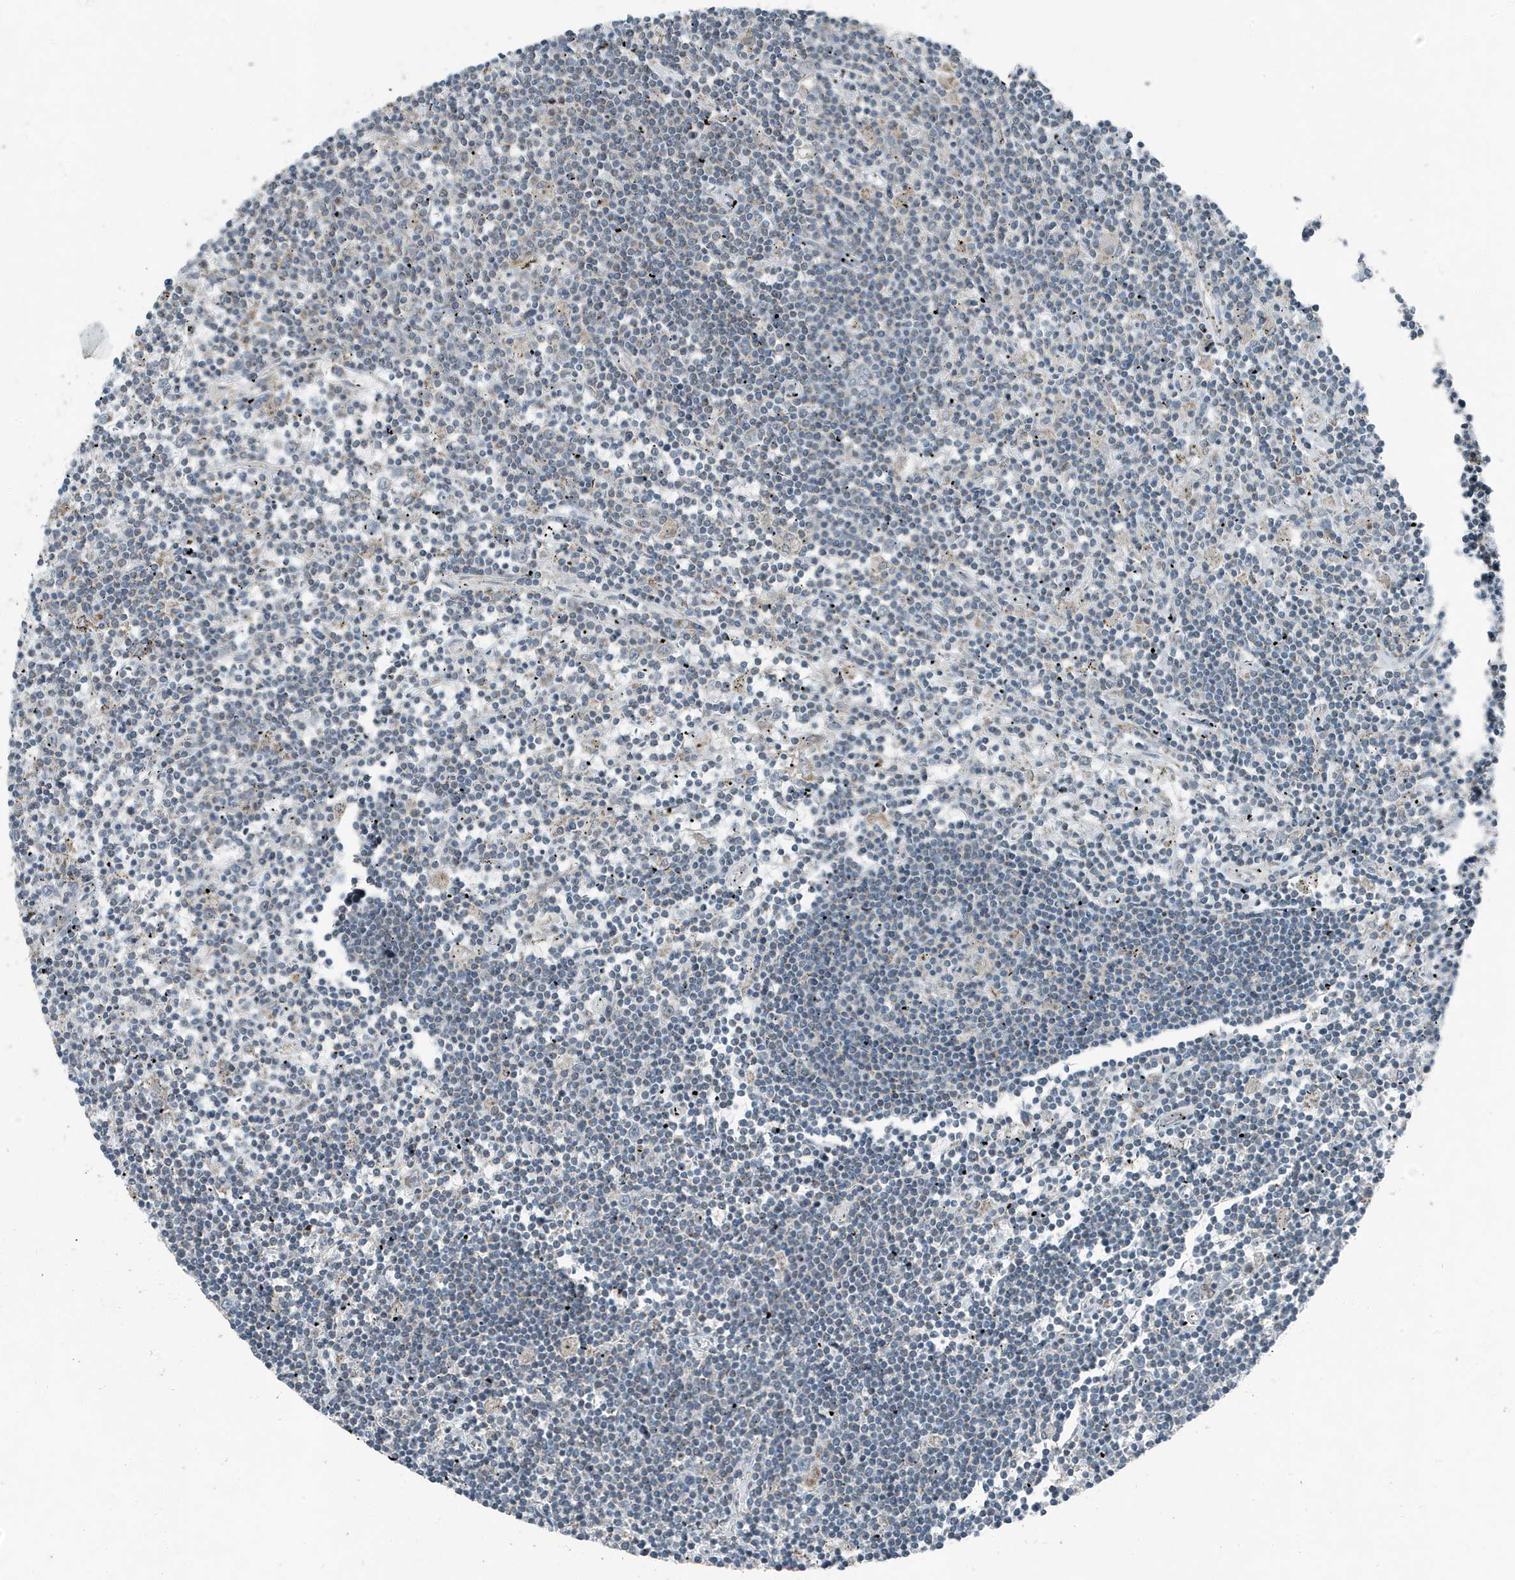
{"staining": {"intensity": "negative", "quantity": "none", "location": "none"}, "tissue": "lymphoma", "cell_type": "Tumor cells", "image_type": "cancer", "snomed": [{"axis": "morphology", "description": "Malignant lymphoma, non-Hodgkin's type, Low grade"}, {"axis": "topography", "description": "Spleen"}], "caption": "Immunohistochemistry (IHC) histopathology image of neoplastic tissue: human lymphoma stained with DAB displays no significant protein expression in tumor cells.", "gene": "MT-CYB", "patient": {"sex": "male", "age": 76}}